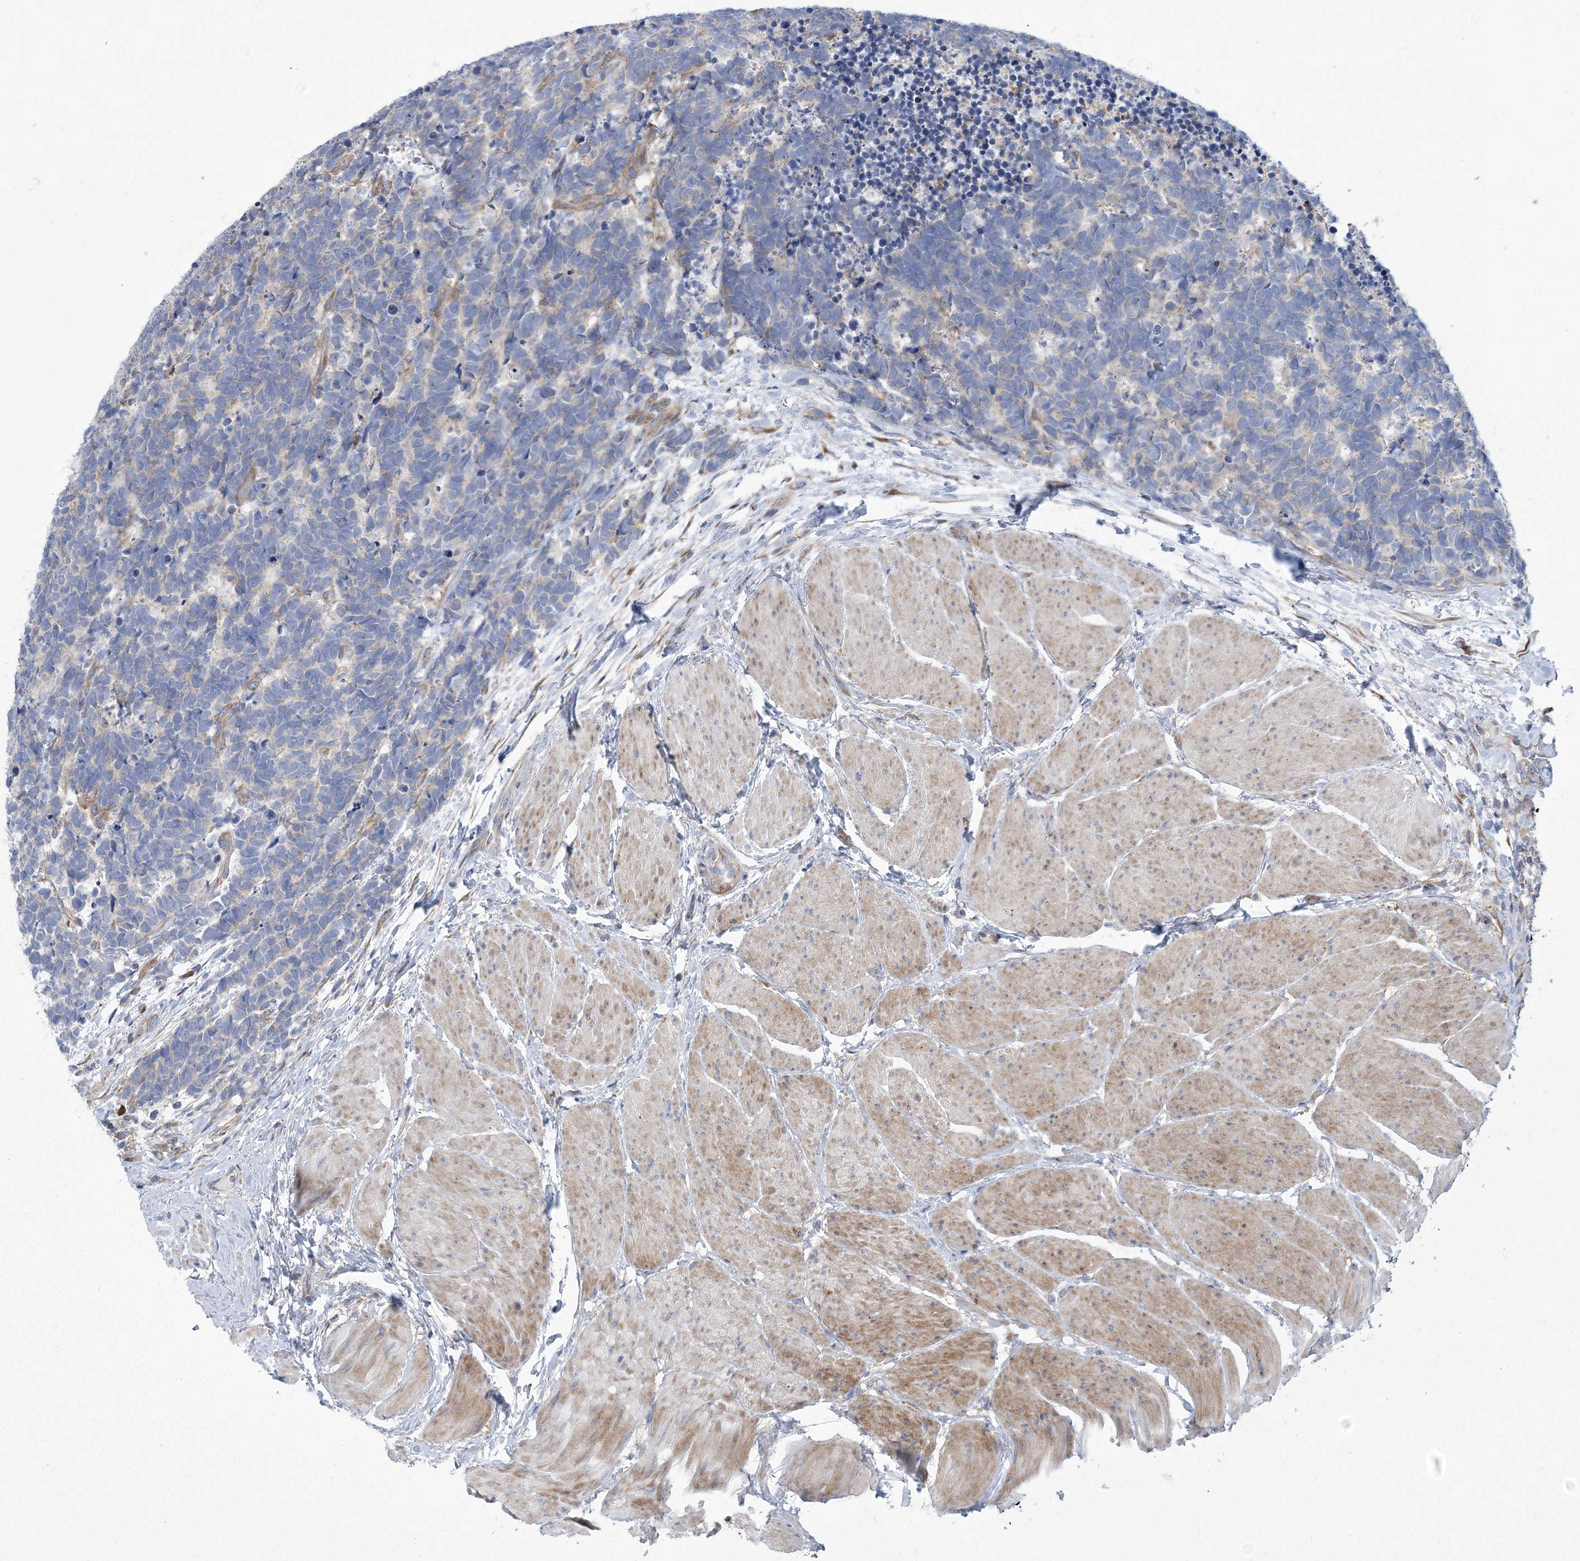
{"staining": {"intensity": "negative", "quantity": "none", "location": "none"}, "tissue": "carcinoid", "cell_type": "Tumor cells", "image_type": "cancer", "snomed": [{"axis": "morphology", "description": "Carcinoma, NOS"}, {"axis": "morphology", "description": "Carcinoid, malignant, NOS"}, {"axis": "topography", "description": "Urinary bladder"}], "caption": "Tumor cells show no significant positivity in carcinoid (malignant).", "gene": "ARSJ", "patient": {"sex": "male", "age": 57}}